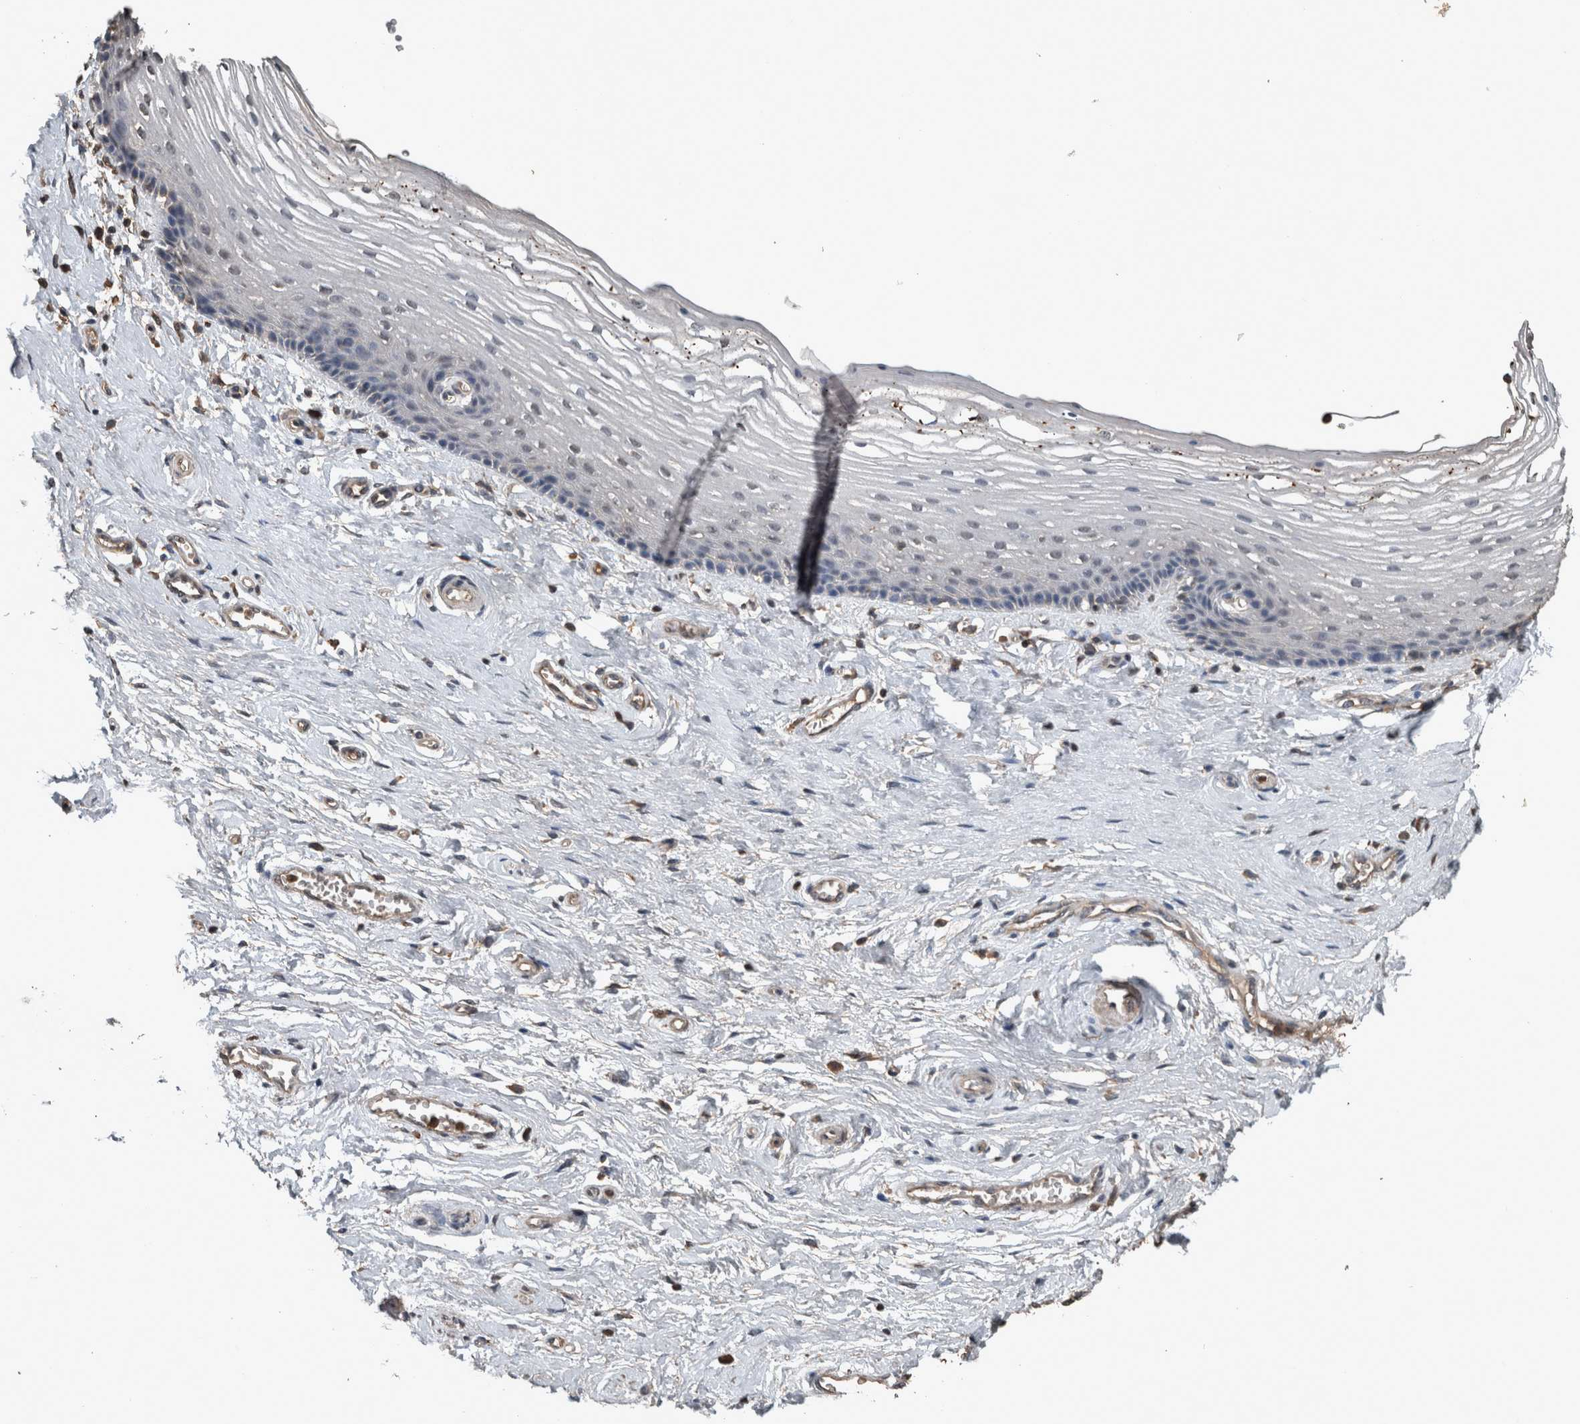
{"staining": {"intensity": "weak", "quantity": "<25%", "location": "nuclear"}, "tissue": "vagina", "cell_type": "Squamous epithelial cells", "image_type": "normal", "snomed": [{"axis": "morphology", "description": "Normal tissue, NOS"}, {"axis": "topography", "description": "Vagina"}], "caption": "Benign vagina was stained to show a protein in brown. There is no significant positivity in squamous epithelial cells. Nuclei are stained in blue.", "gene": "FGFRL1", "patient": {"sex": "female", "age": 46}}